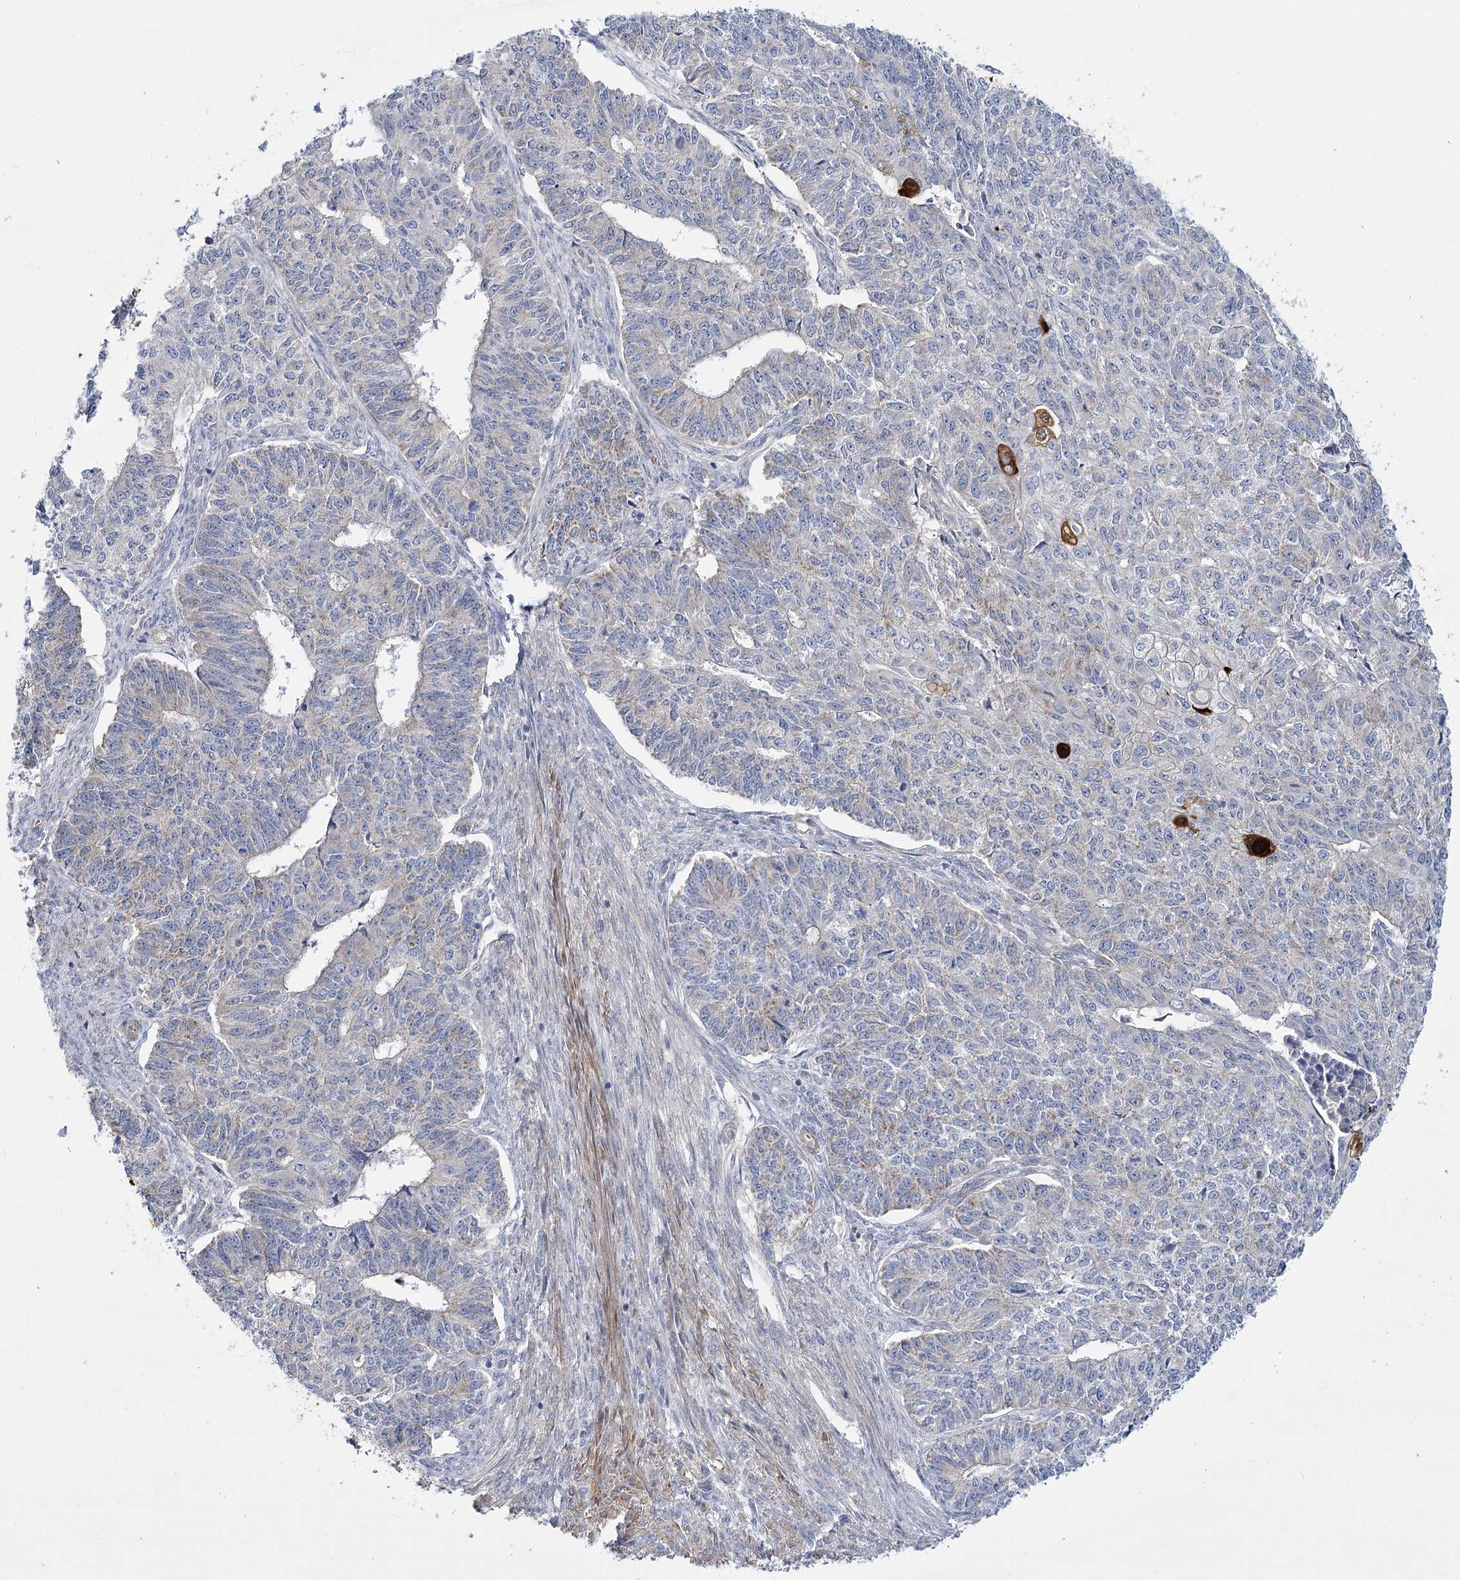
{"staining": {"intensity": "negative", "quantity": "none", "location": "none"}, "tissue": "endometrial cancer", "cell_type": "Tumor cells", "image_type": "cancer", "snomed": [{"axis": "morphology", "description": "Adenocarcinoma, NOS"}, {"axis": "topography", "description": "Endometrium"}], "caption": "Immunohistochemistry (IHC) photomicrograph of neoplastic tissue: human endometrial adenocarcinoma stained with DAB (3,3'-diaminobenzidine) displays no significant protein staining in tumor cells.", "gene": "DHTKD1", "patient": {"sex": "female", "age": 32}}